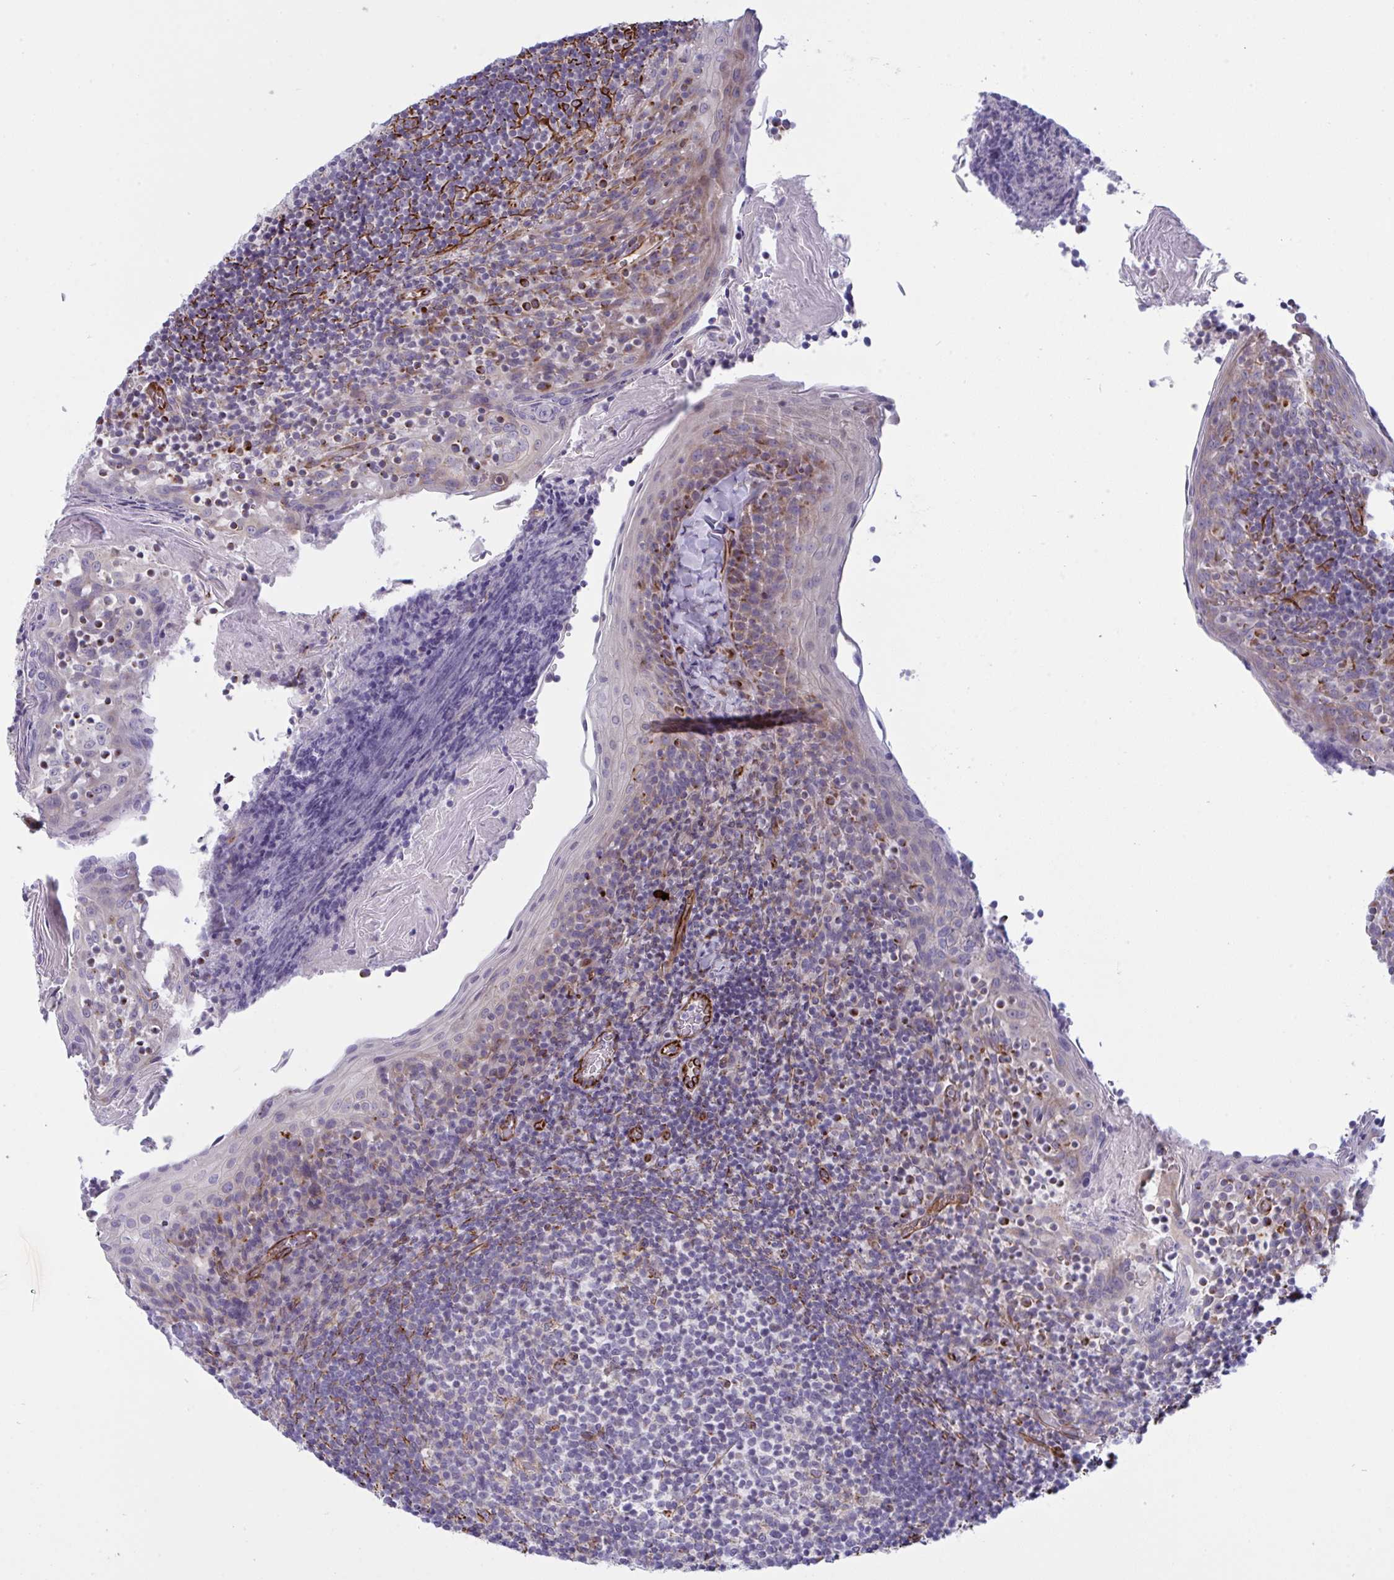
{"staining": {"intensity": "negative", "quantity": "none", "location": "none"}, "tissue": "tonsil", "cell_type": "Germinal center cells", "image_type": "normal", "snomed": [{"axis": "morphology", "description": "Normal tissue, NOS"}, {"axis": "topography", "description": "Tonsil"}], "caption": "Tonsil was stained to show a protein in brown. There is no significant staining in germinal center cells. (DAB (3,3'-diaminobenzidine) immunohistochemistry (IHC) visualized using brightfield microscopy, high magnification).", "gene": "DCBLD1", "patient": {"sex": "female", "age": 10}}